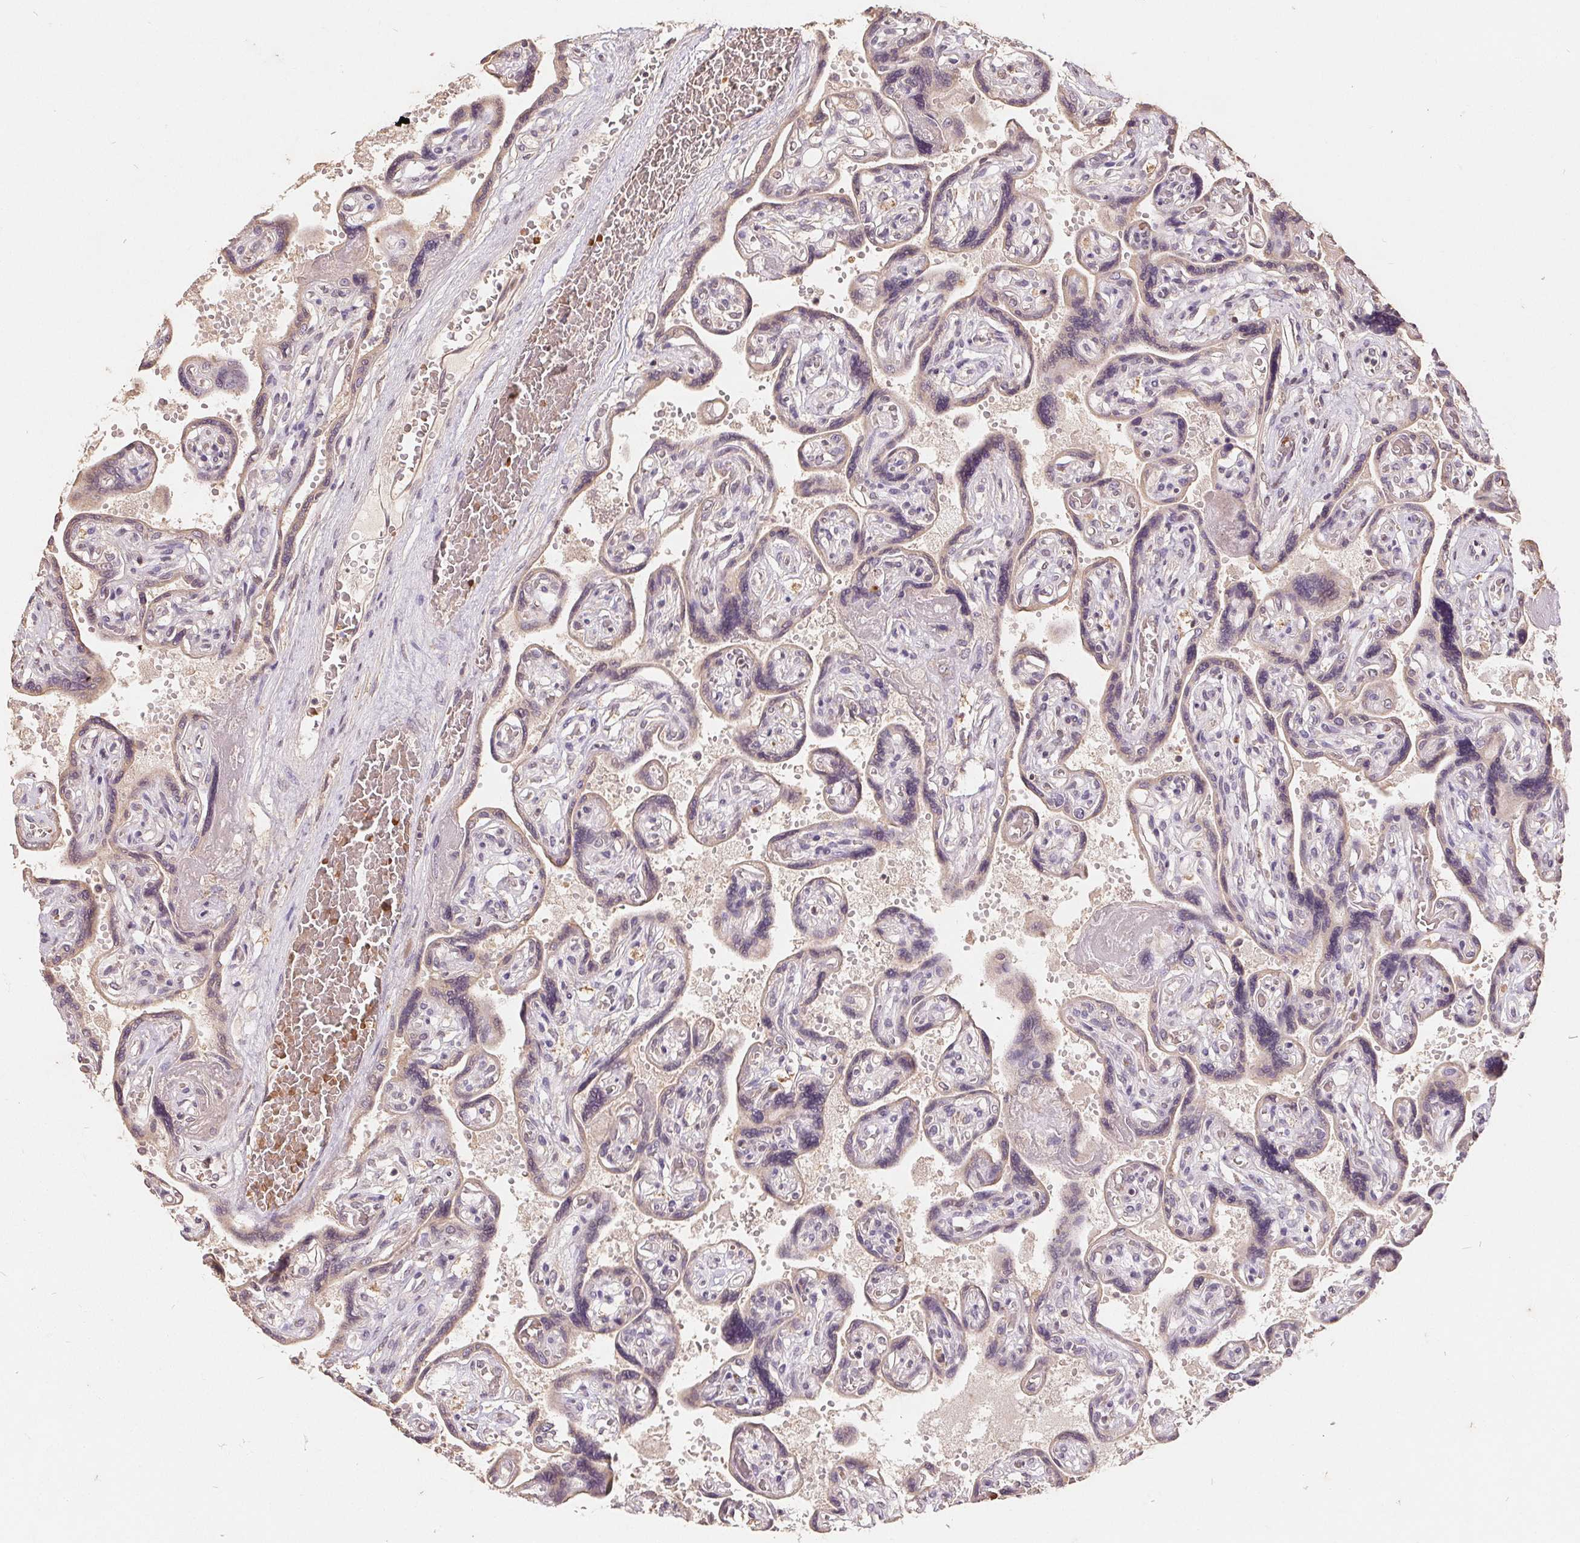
{"staining": {"intensity": "weak", "quantity": "25%-75%", "location": "cytoplasmic/membranous"}, "tissue": "placenta", "cell_type": "Decidual cells", "image_type": "normal", "snomed": [{"axis": "morphology", "description": "Normal tissue, NOS"}, {"axis": "topography", "description": "Placenta"}], "caption": "High-power microscopy captured an immunohistochemistry (IHC) image of unremarkable placenta, revealing weak cytoplasmic/membranous staining in about 25%-75% of decidual cells. The staining is performed using DAB (3,3'-diaminobenzidine) brown chromogen to label protein expression. The nuclei are counter-stained blue using hematoxylin.", "gene": "CDIPT", "patient": {"sex": "female", "age": 32}}